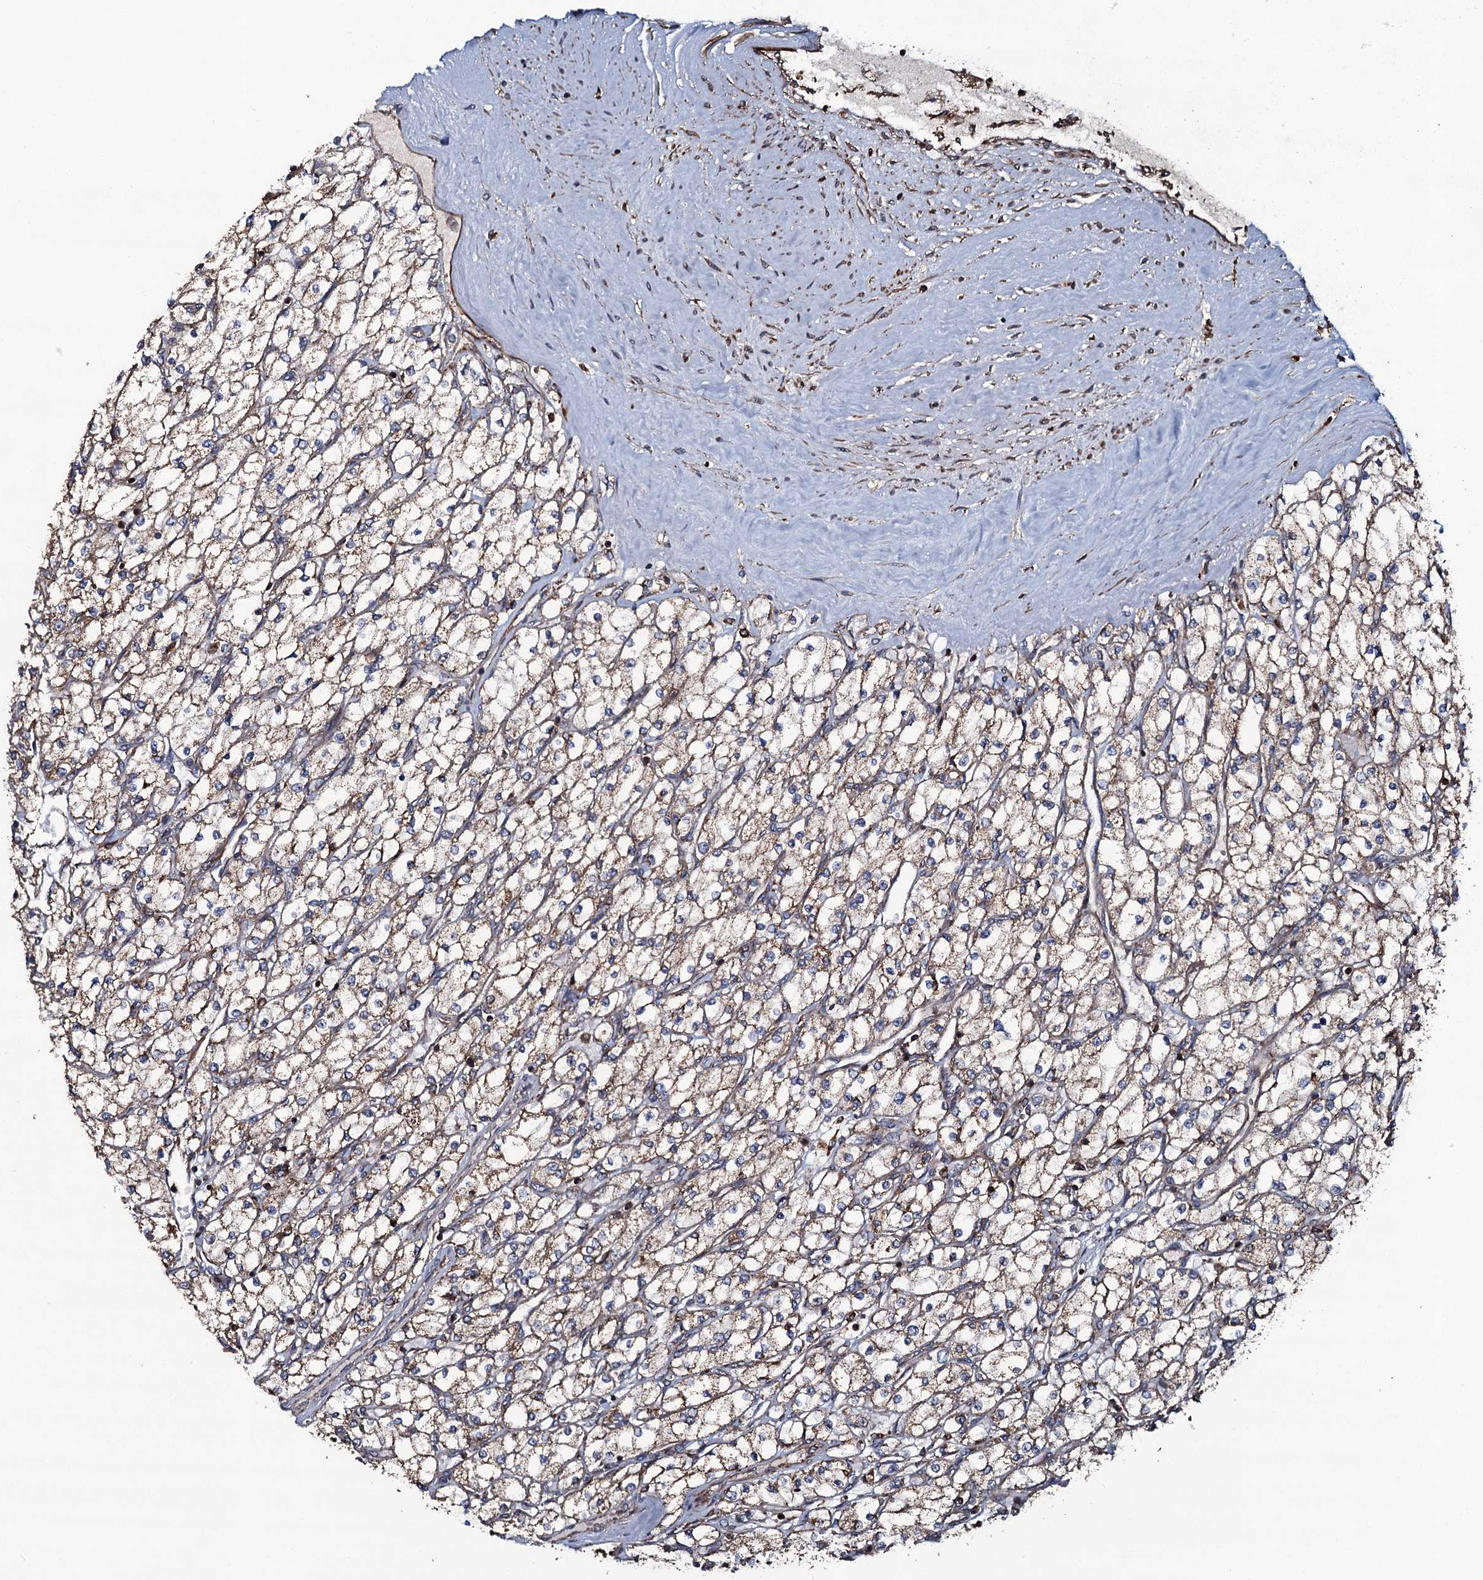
{"staining": {"intensity": "moderate", "quantity": ">75%", "location": "cytoplasmic/membranous"}, "tissue": "renal cancer", "cell_type": "Tumor cells", "image_type": "cancer", "snomed": [{"axis": "morphology", "description": "Adenocarcinoma, NOS"}, {"axis": "topography", "description": "Kidney"}], "caption": "Brown immunohistochemical staining in adenocarcinoma (renal) shows moderate cytoplasmic/membranous positivity in approximately >75% of tumor cells. (DAB IHC, brown staining for protein, blue staining for nuclei).", "gene": "VWA8", "patient": {"sex": "male", "age": 80}}